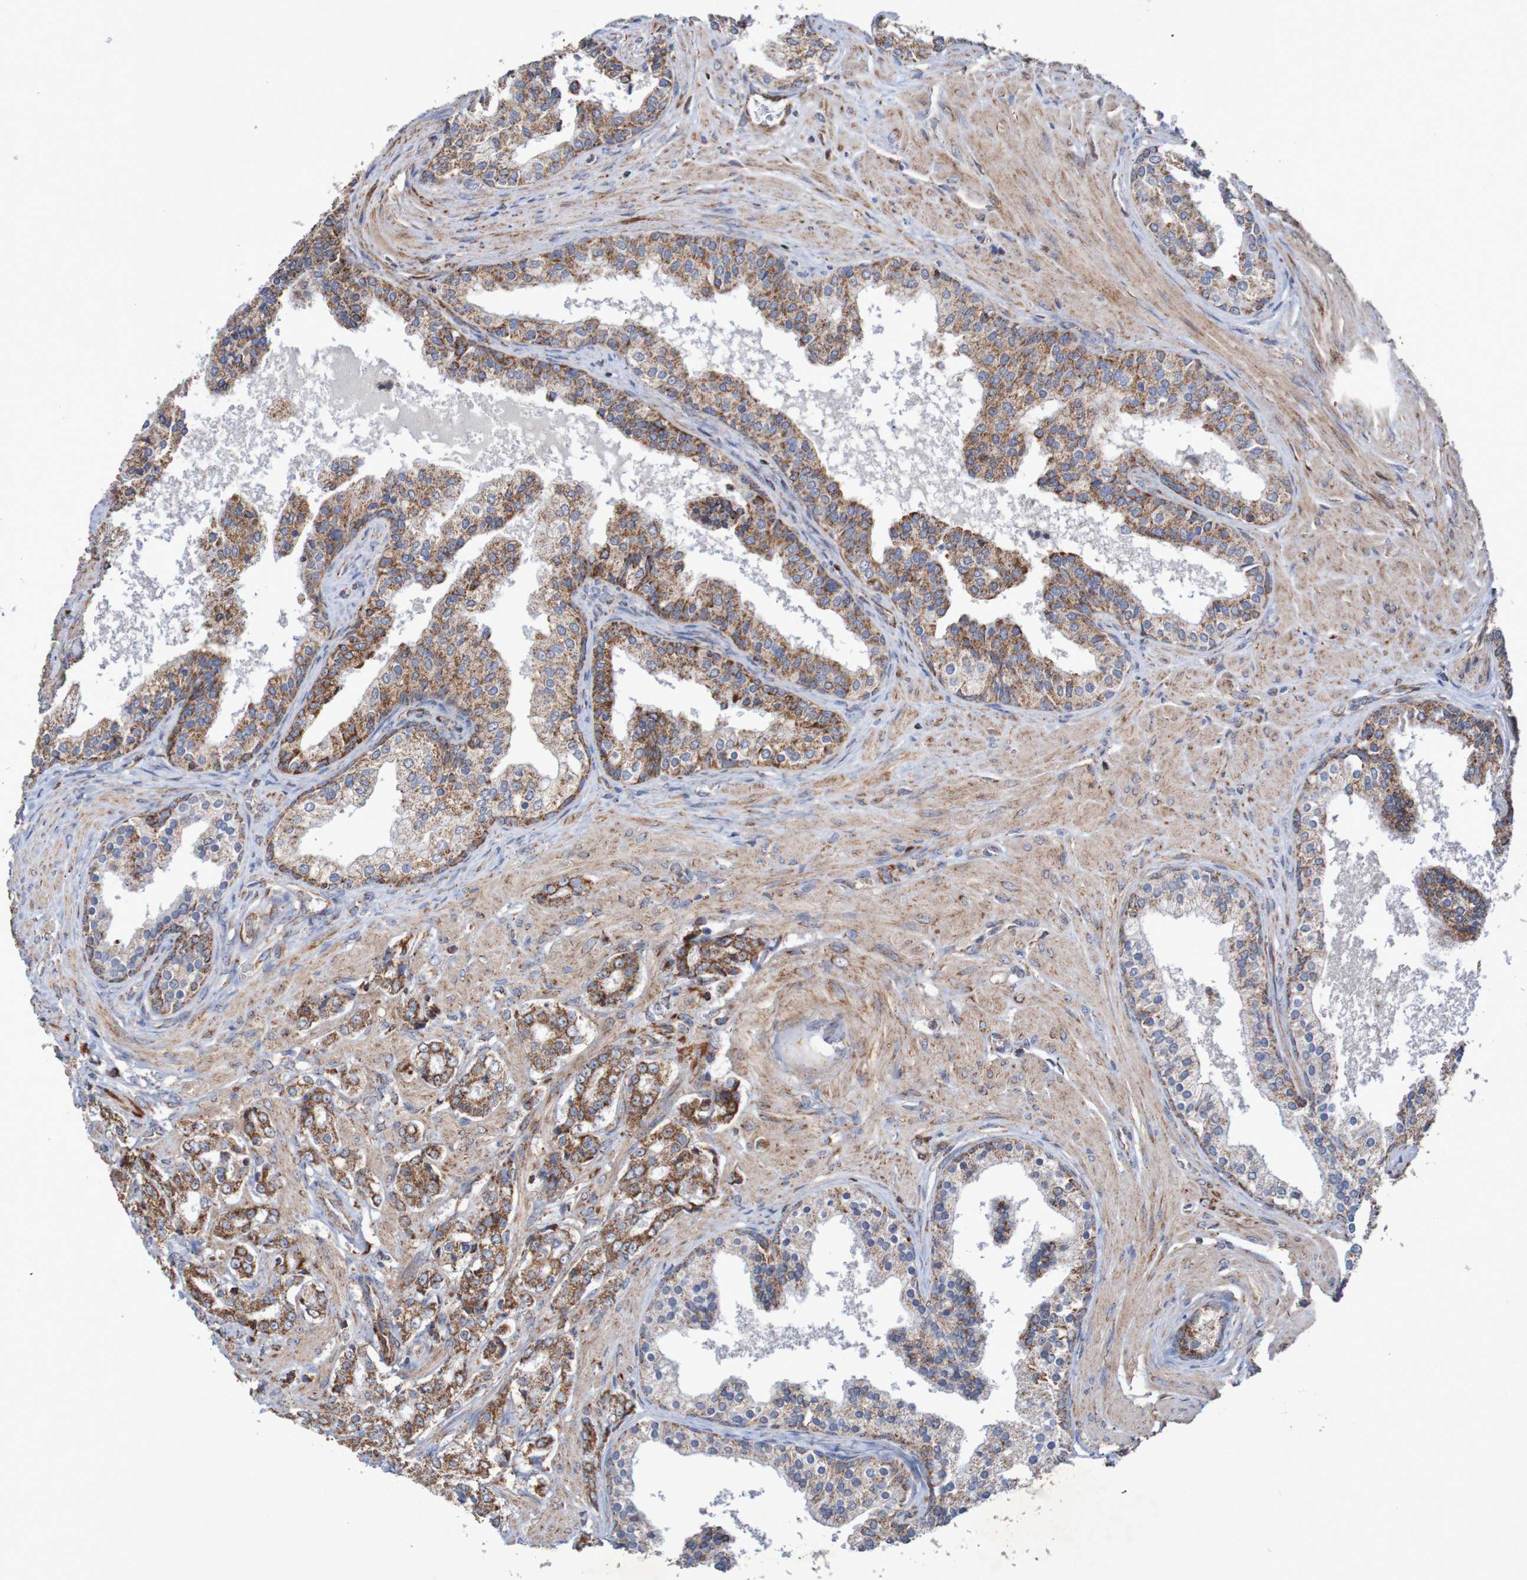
{"staining": {"intensity": "strong", "quantity": ">75%", "location": "cytoplasmic/membranous"}, "tissue": "prostate cancer", "cell_type": "Tumor cells", "image_type": "cancer", "snomed": [{"axis": "morphology", "description": "Adenocarcinoma, Low grade"}, {"axis": "topography", "description": "Prostate"}], "caption": "A brown stain highlights strong cytoplasmic/membranous expression of a protein in low-grade adenocarcinoma (prostate) tumor cells. The protein of interest is shown in brown color, while the nuclei are stained blue.", "gene": "MMEL1", "patient": {"sex": "male", "age": 60}}